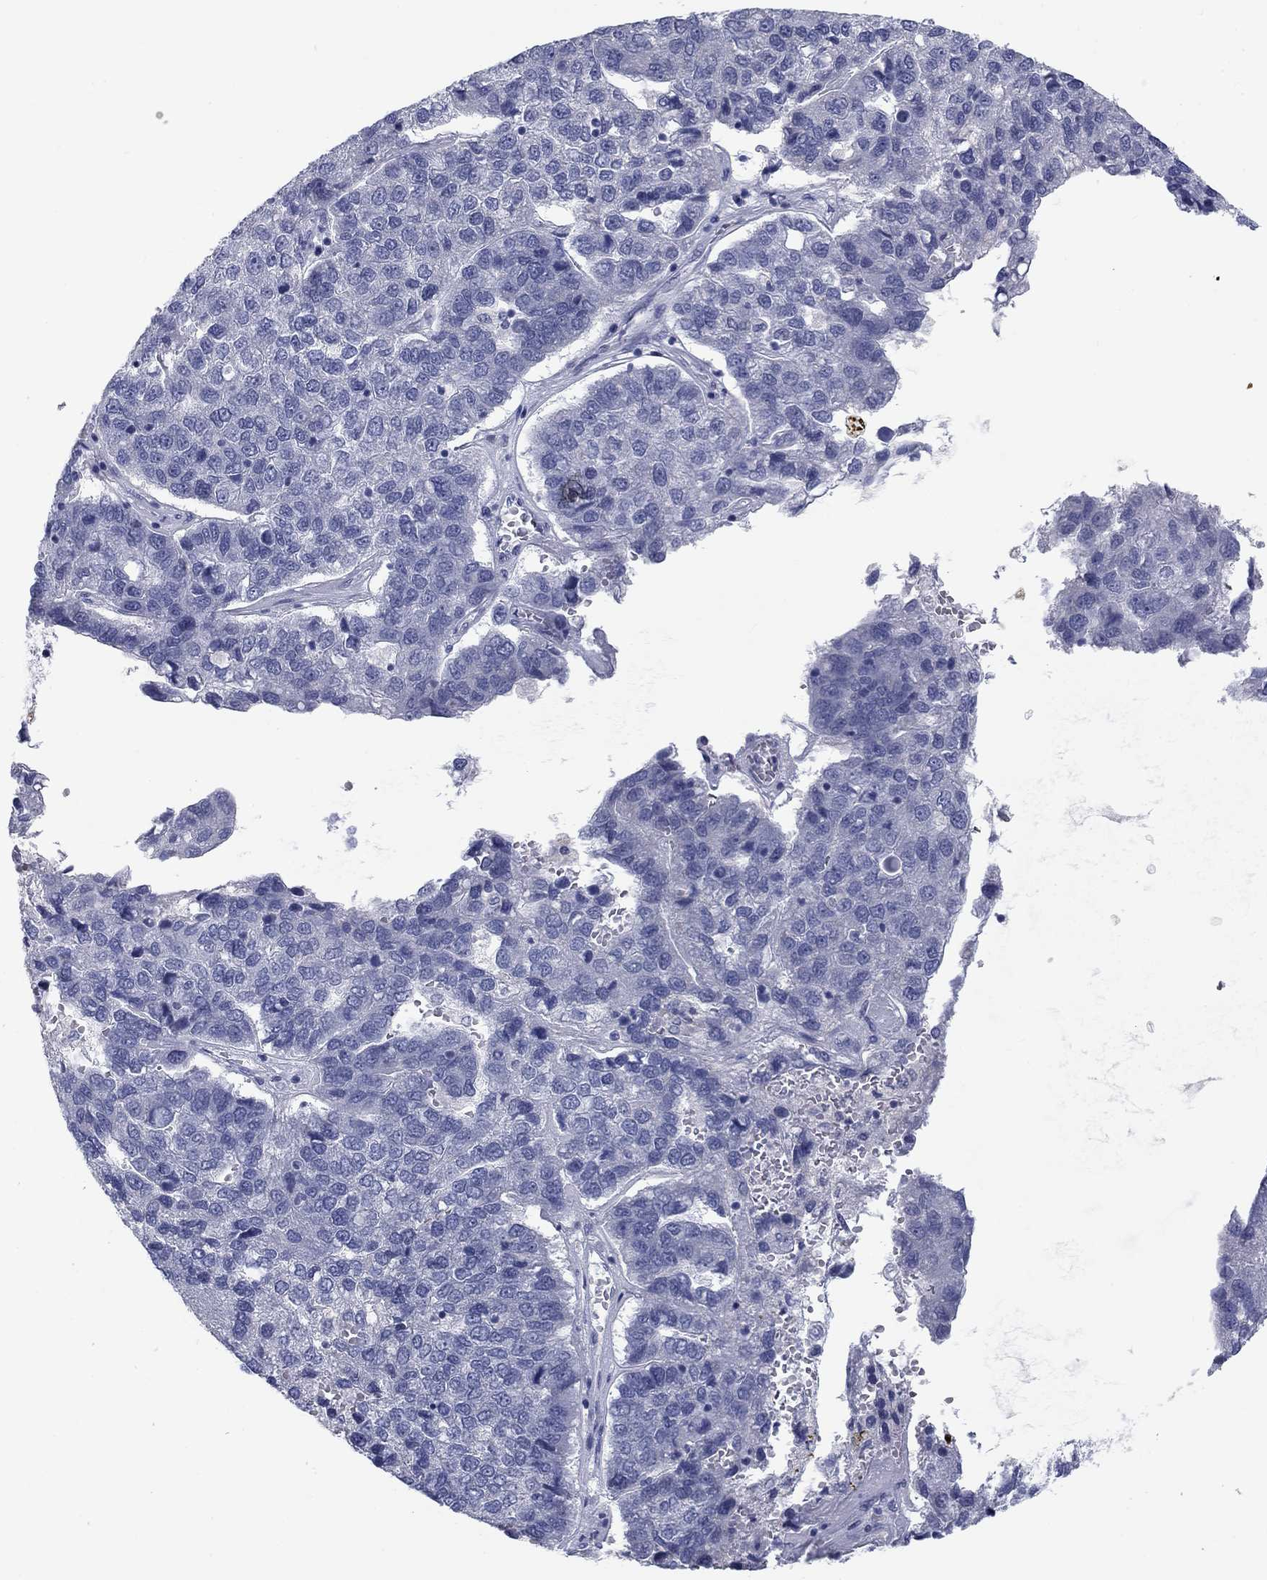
{"staining": {"intensity": "negative", "quantity": "none", "location": "none"}, "tissue": "pancreatic cancer", "cell_type": "Tumor cells", "image_type": "cancer", "snomed": [{"axis": "morphology", "description": "Adenocarcinoma, NOS"}, {"axis": "topography", "description": "Pancreas"}], "caption": "A high-resolution photomicrograph shows immunohistochemistry staining of pancreatic adenocarcinoma, which exhibits no significant expression in tumor cells.", "gene": "CALB1", "patient": {"sex": "female", "age": 61}}